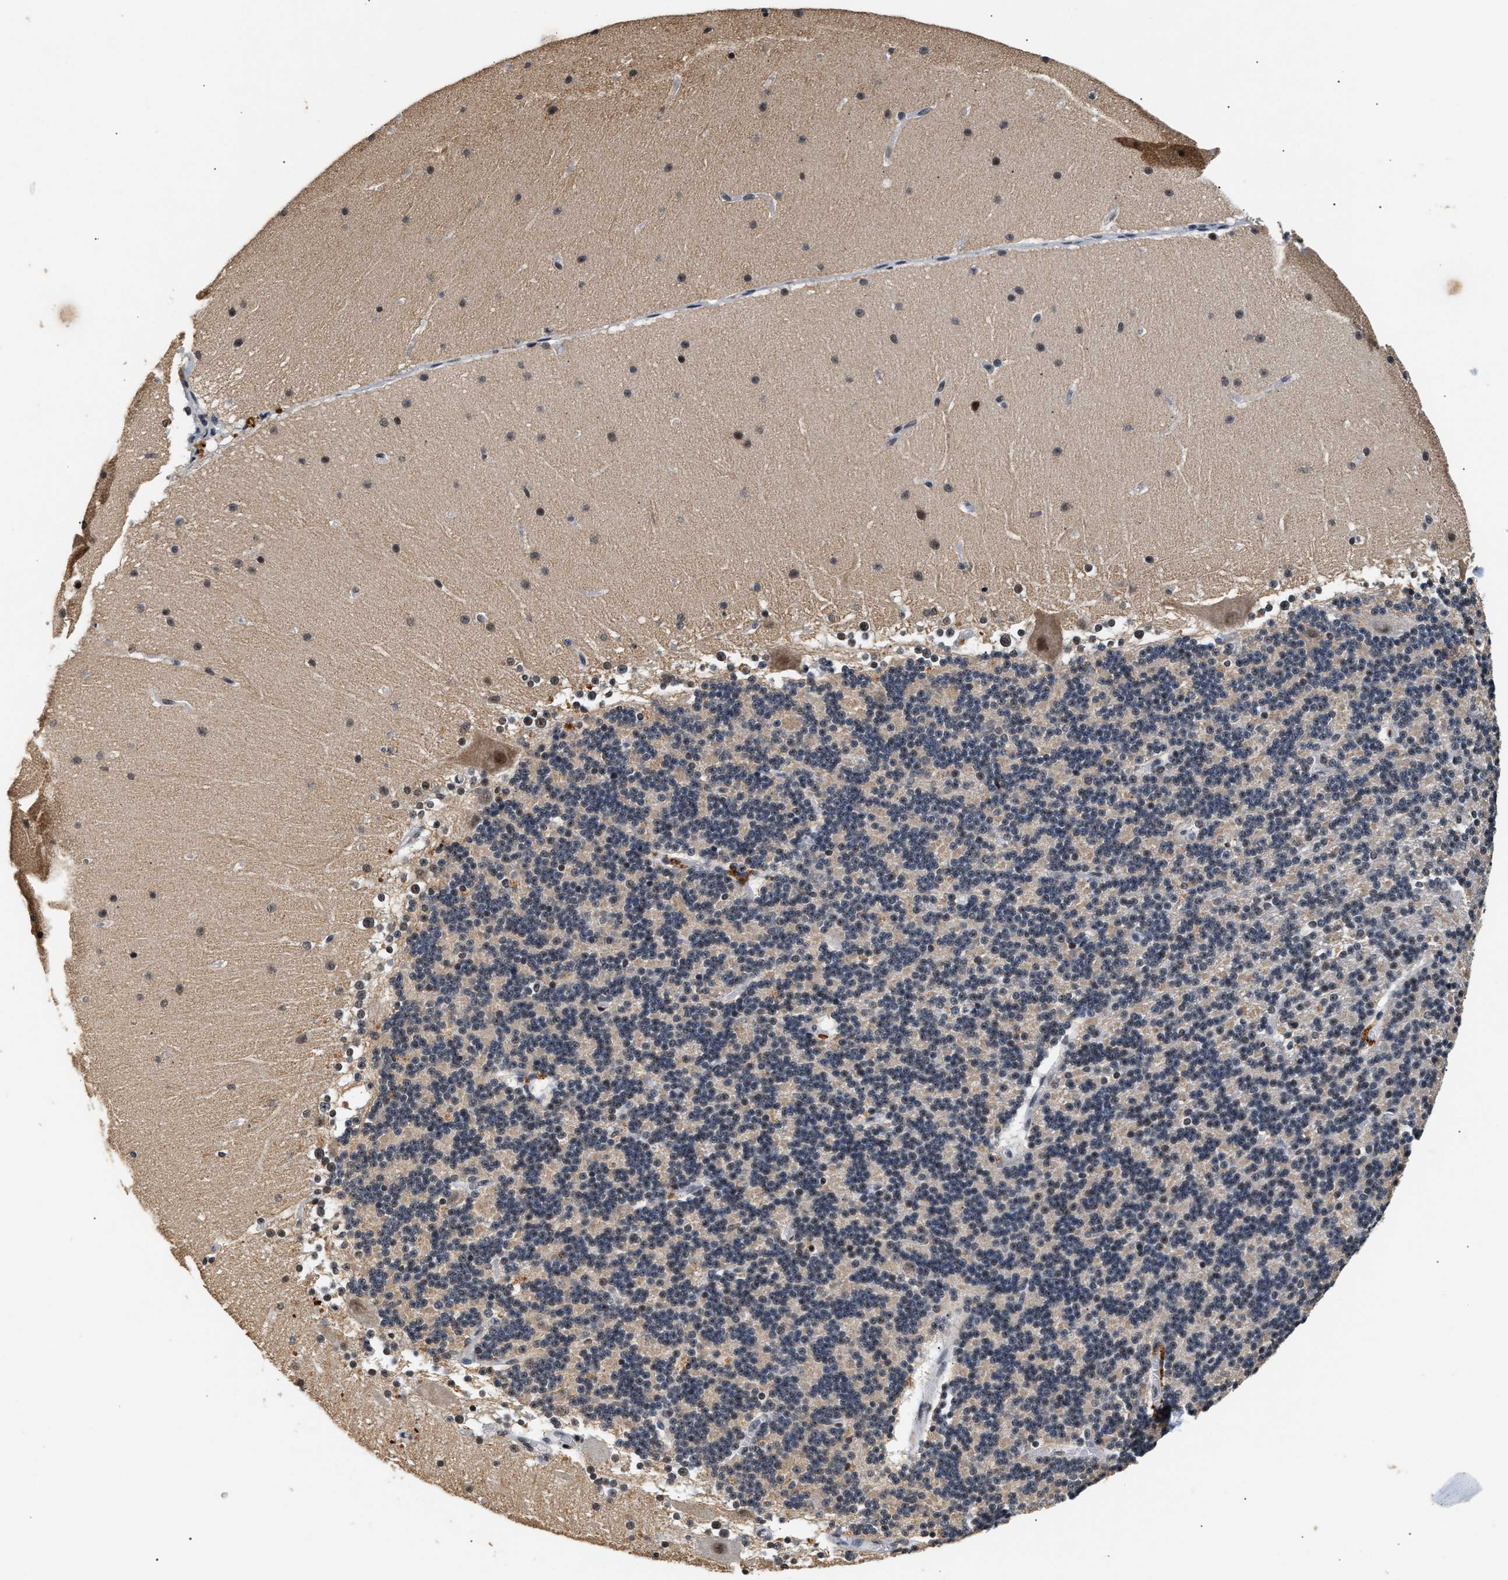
{"staining": {"intensity": "weak", "quantity": "<25%", "location": "nuclear"}, "tissue": "cerebellum", "cell_type": "Cells in granular layer", "image_type": "normal", "snomed": [{"axis": "morphology", "description": "Normal tissue, NOS"}, {"axis": "topography", "description": "Cerebellum"}], "caption": "Immunohistochemistry histopathology image of unremarkable cerebellum: human cerebellum stained with DAB exhibits no significant protein expression in cells in granular layer. Brightfield microscopy of immunohistochemistry (IHC) stained with DAB (3,3'-diaminobenzidine) (brown) and hematoxylin (blue), captured at high magnification.", "gene": "THOC1", "patient": {"sex": "female", "age": 19}}